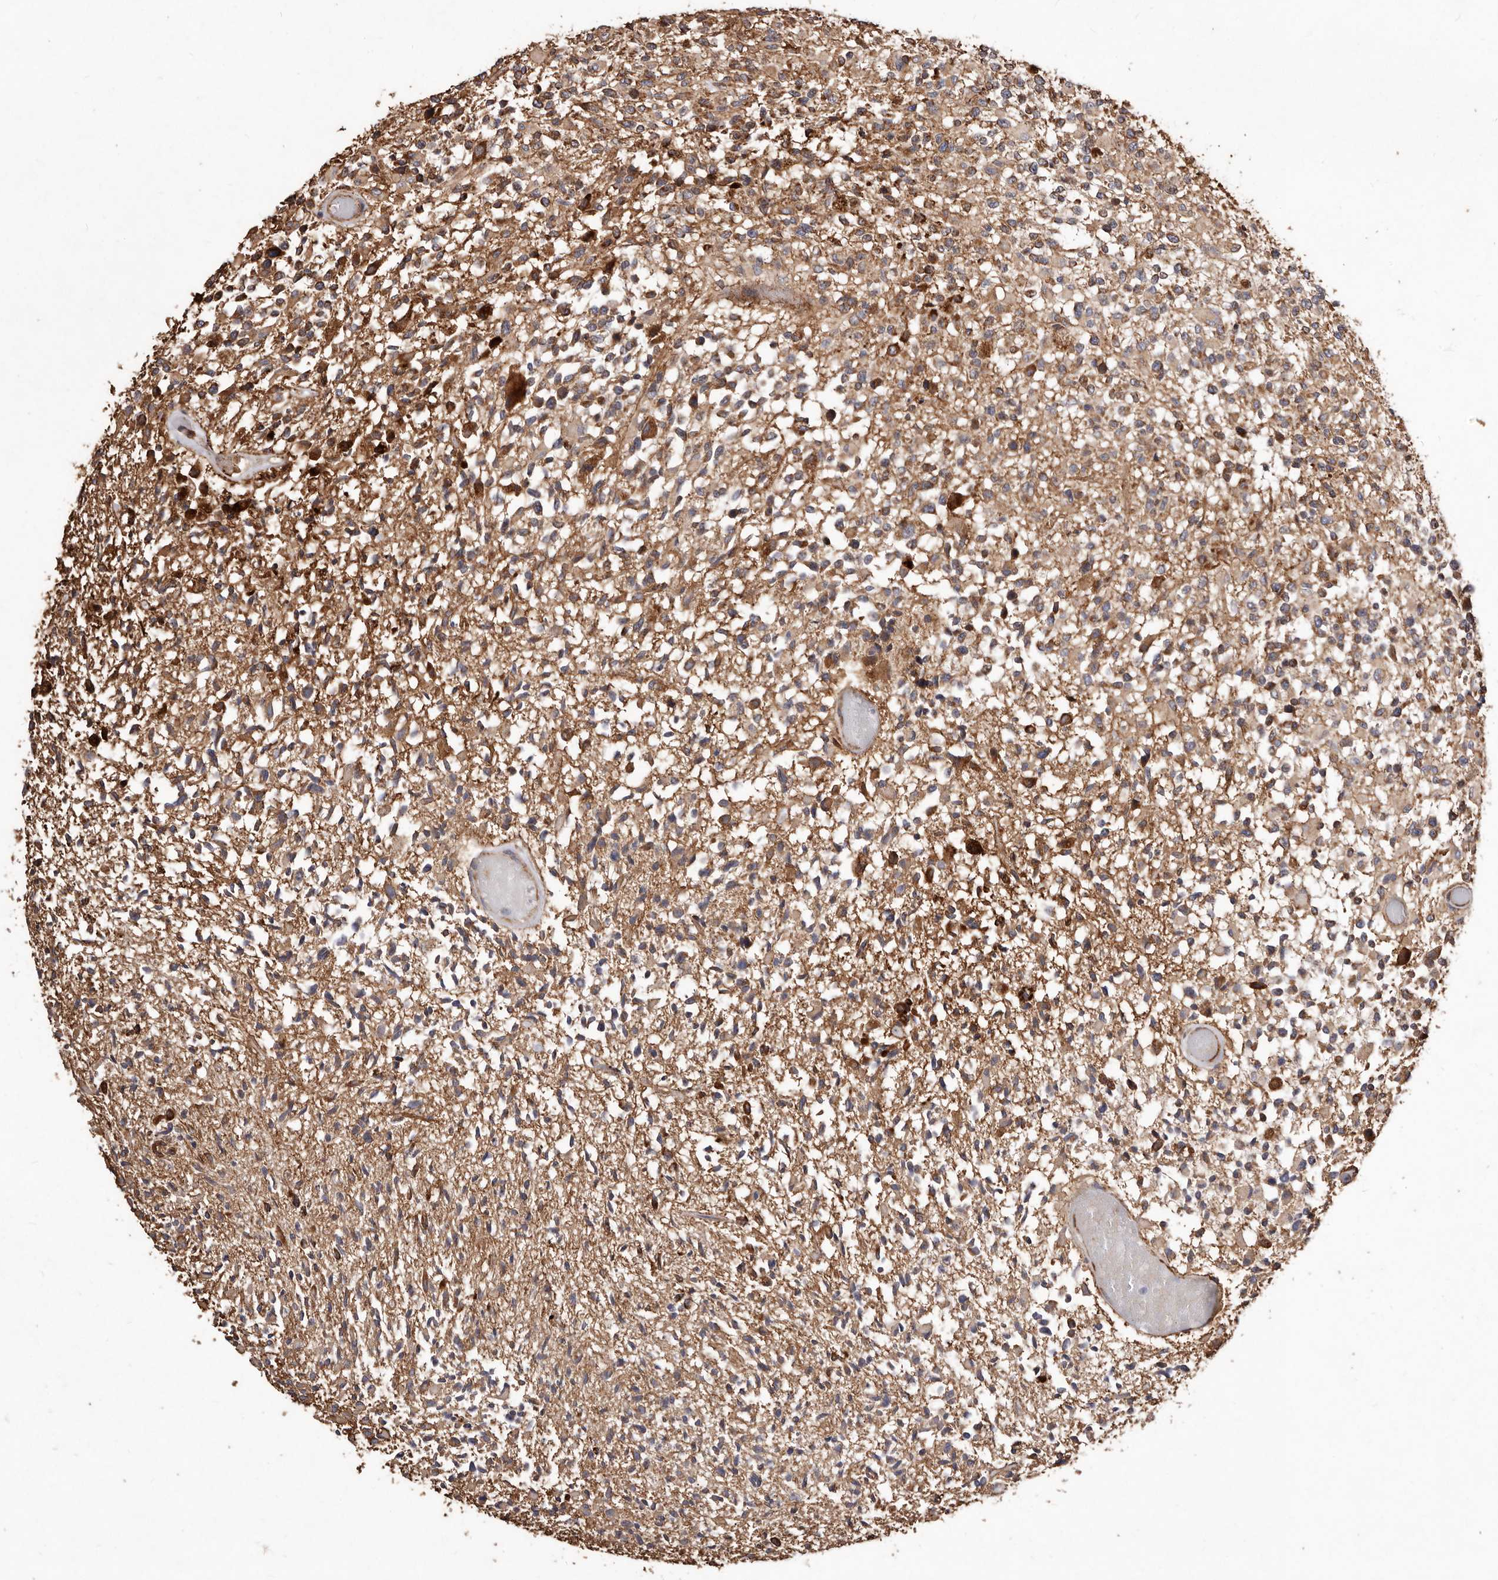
{"staining": {"intensity": "moderate", "quantity": ">75%", "location": "cytoplasmic/membranous"}, "tissue": "glioma", "cell_type": "Tumor cells", "image_type": "cancer", "snomed": [{"axis": "morphology", "description": "Glioma, malignant, High grade"}, {"axis": "morphology", "description": "Glioblastoma, NOS"}, {"axis": "topography", "description": "Brain"}], "caption": "There is medium levels of moderate cytoplasmic/membranous expression in tumor cells of malignant glioma (high-grade), as demonstrated by immunohistochemical staining (brown color).", "gene": "STEAP2", "patient": {"sex": "male", "age": 60}}